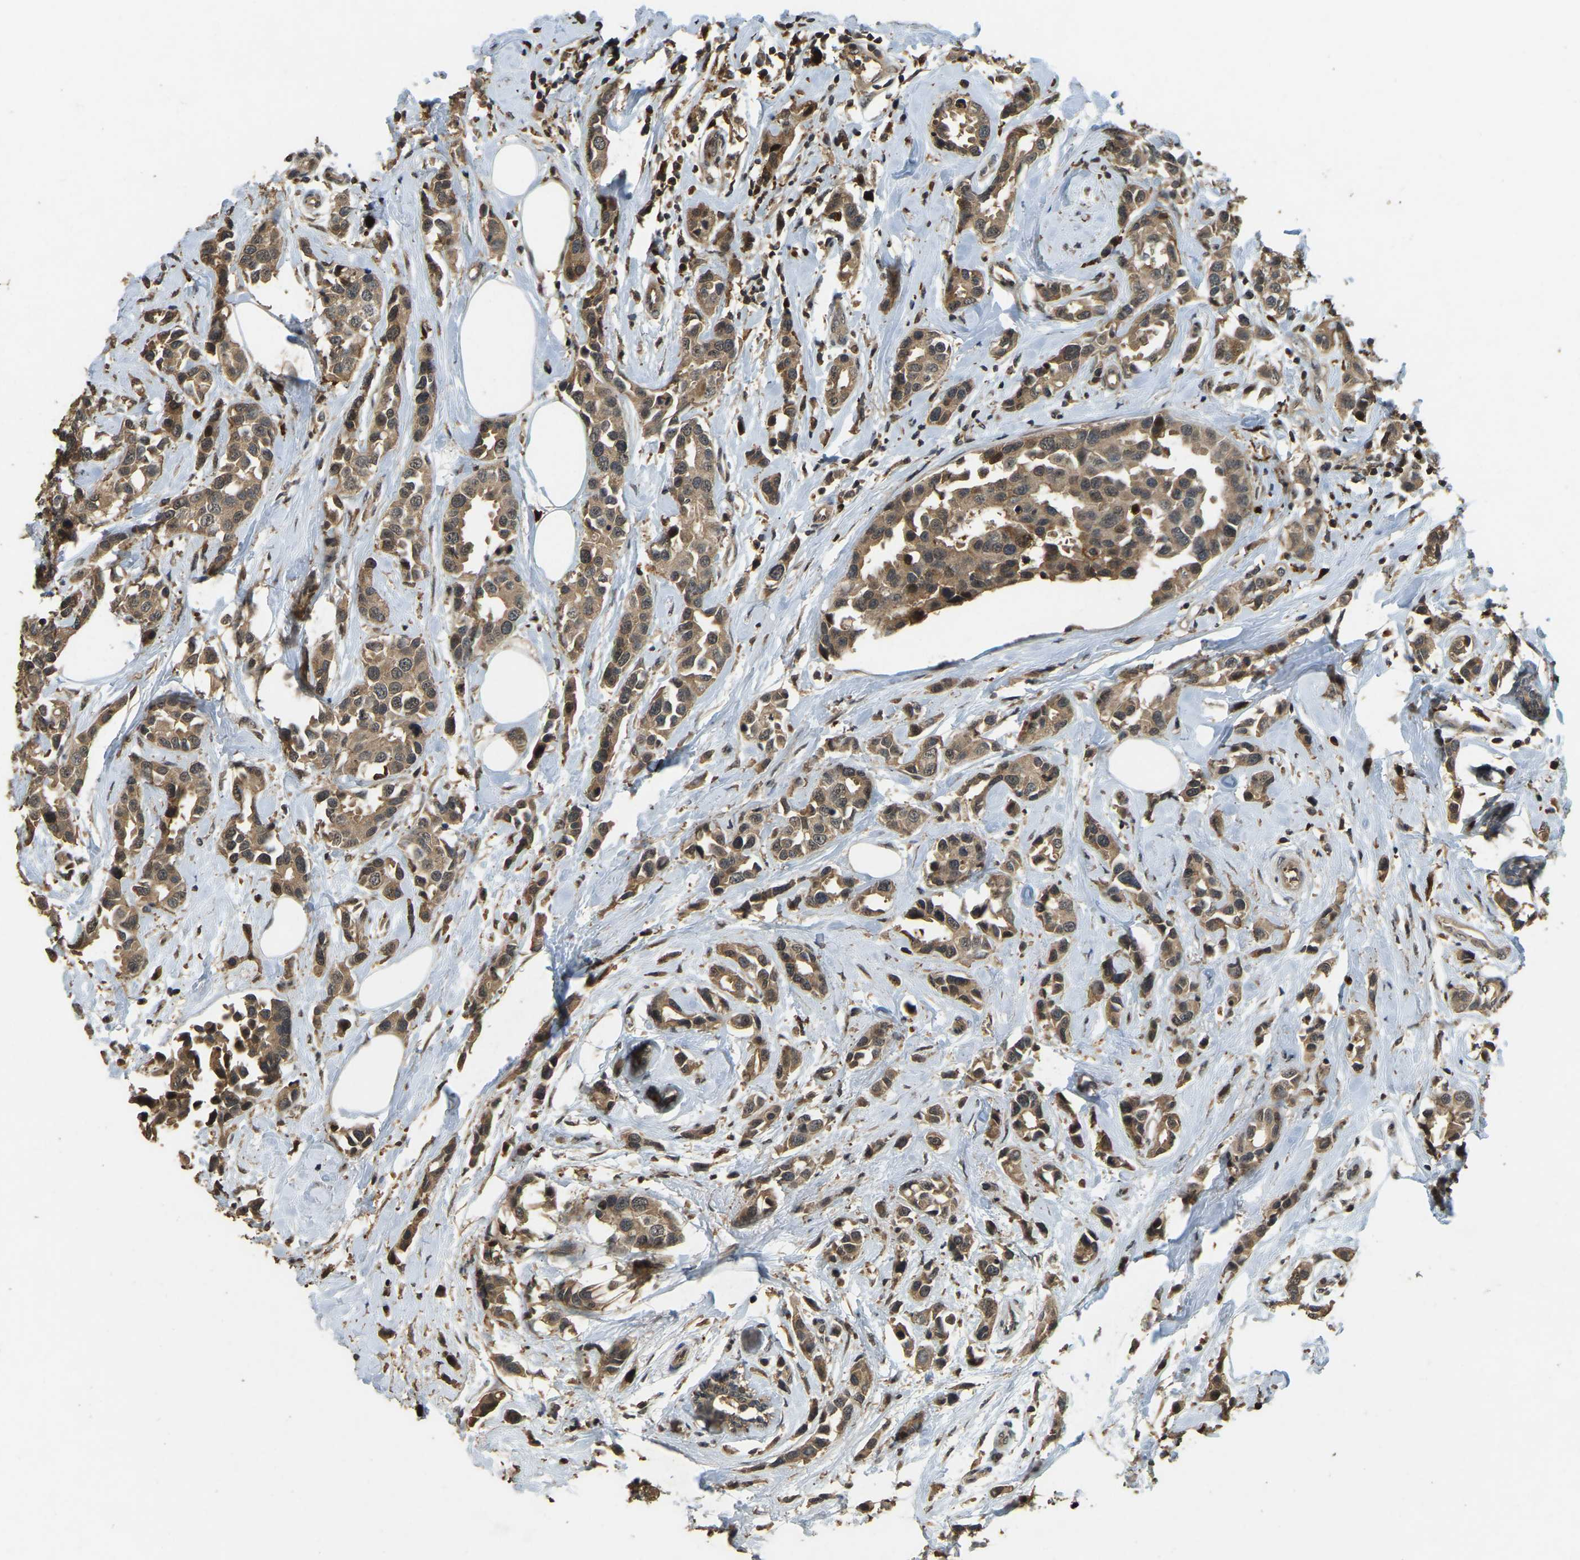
{"staining": {"intensity": "moderate", "quantity": ">75%", "location": "cytoplasmic/membranous"}, "tissue": "breast cancer", "cell_type": "Tumor cells", "image_type": "cancer", "snomed": [{"axis": "morphology", "description": "Normal tissue, NOS"}, {"axis": "morphology", "description": "Duct carcinoma"}, {"axis": "topography", "description": "Breast"}], "caption": "Breast invasive ductal carcinoma was stained to show a protein in brown. There is medium levels of moderate cytoplasmic/membranous expression in approximately >75% of tumor cells.", "gene": "RNF141", "patient": {"sex": "female", "age": 50}}